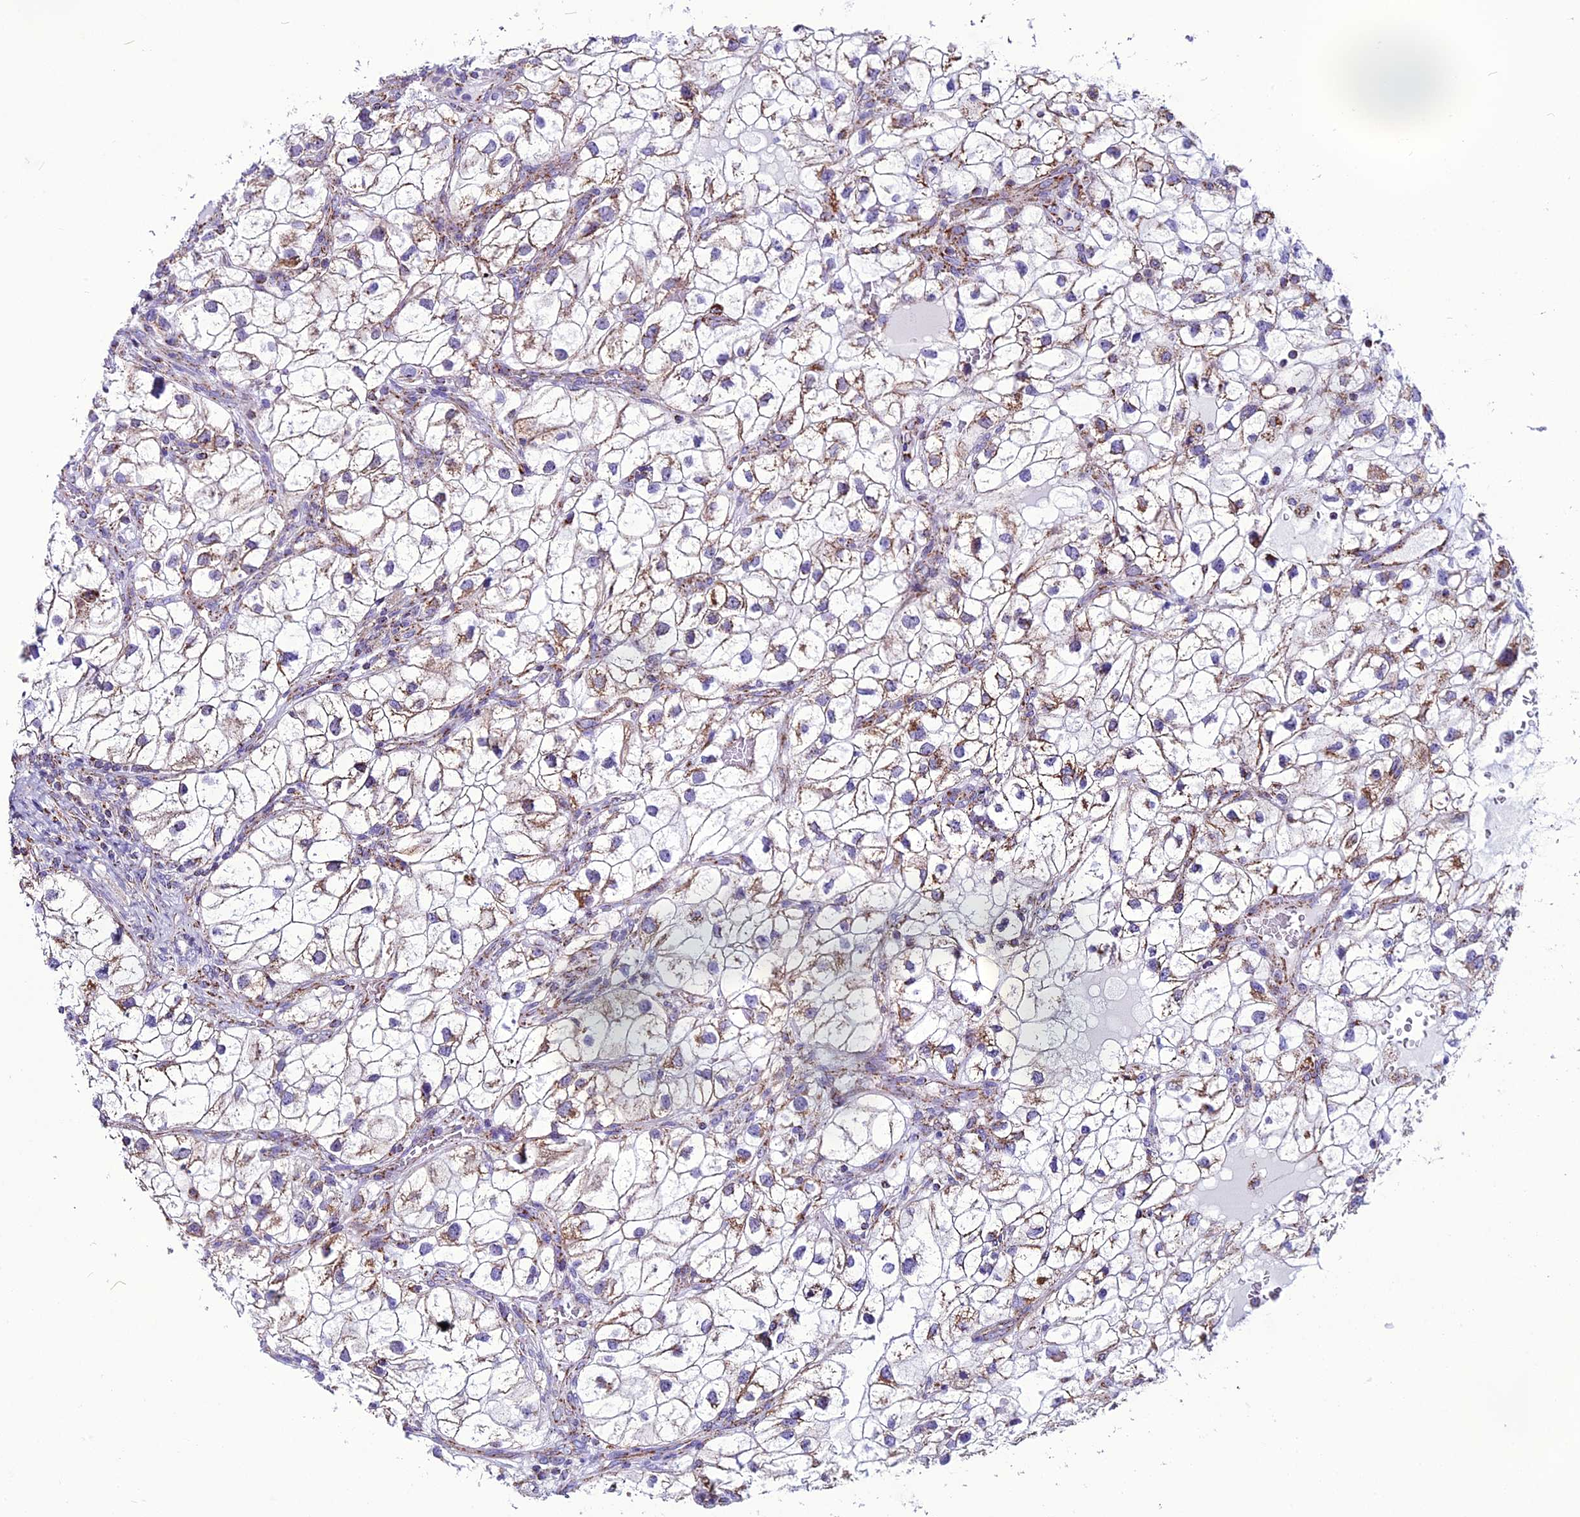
{"staining": {"intensity": "weak", "quantity": "<25%", "location": "cytoplasmic/membranous"}, "tissue": "renal cancer", "cell_type": "Tumor cells", "image_type": "cancer", "snomed": [{"axis": "morphology", "description": "Adenocarcinoma, NOS"}, {"axis": "topography", "description": "Kidney"}], "caption": "There is no significant positivity in tumor cells of adenocarcinoma (renal).", "gene": "ICA1L", "patient": {"sex": "male", "age": 59}}